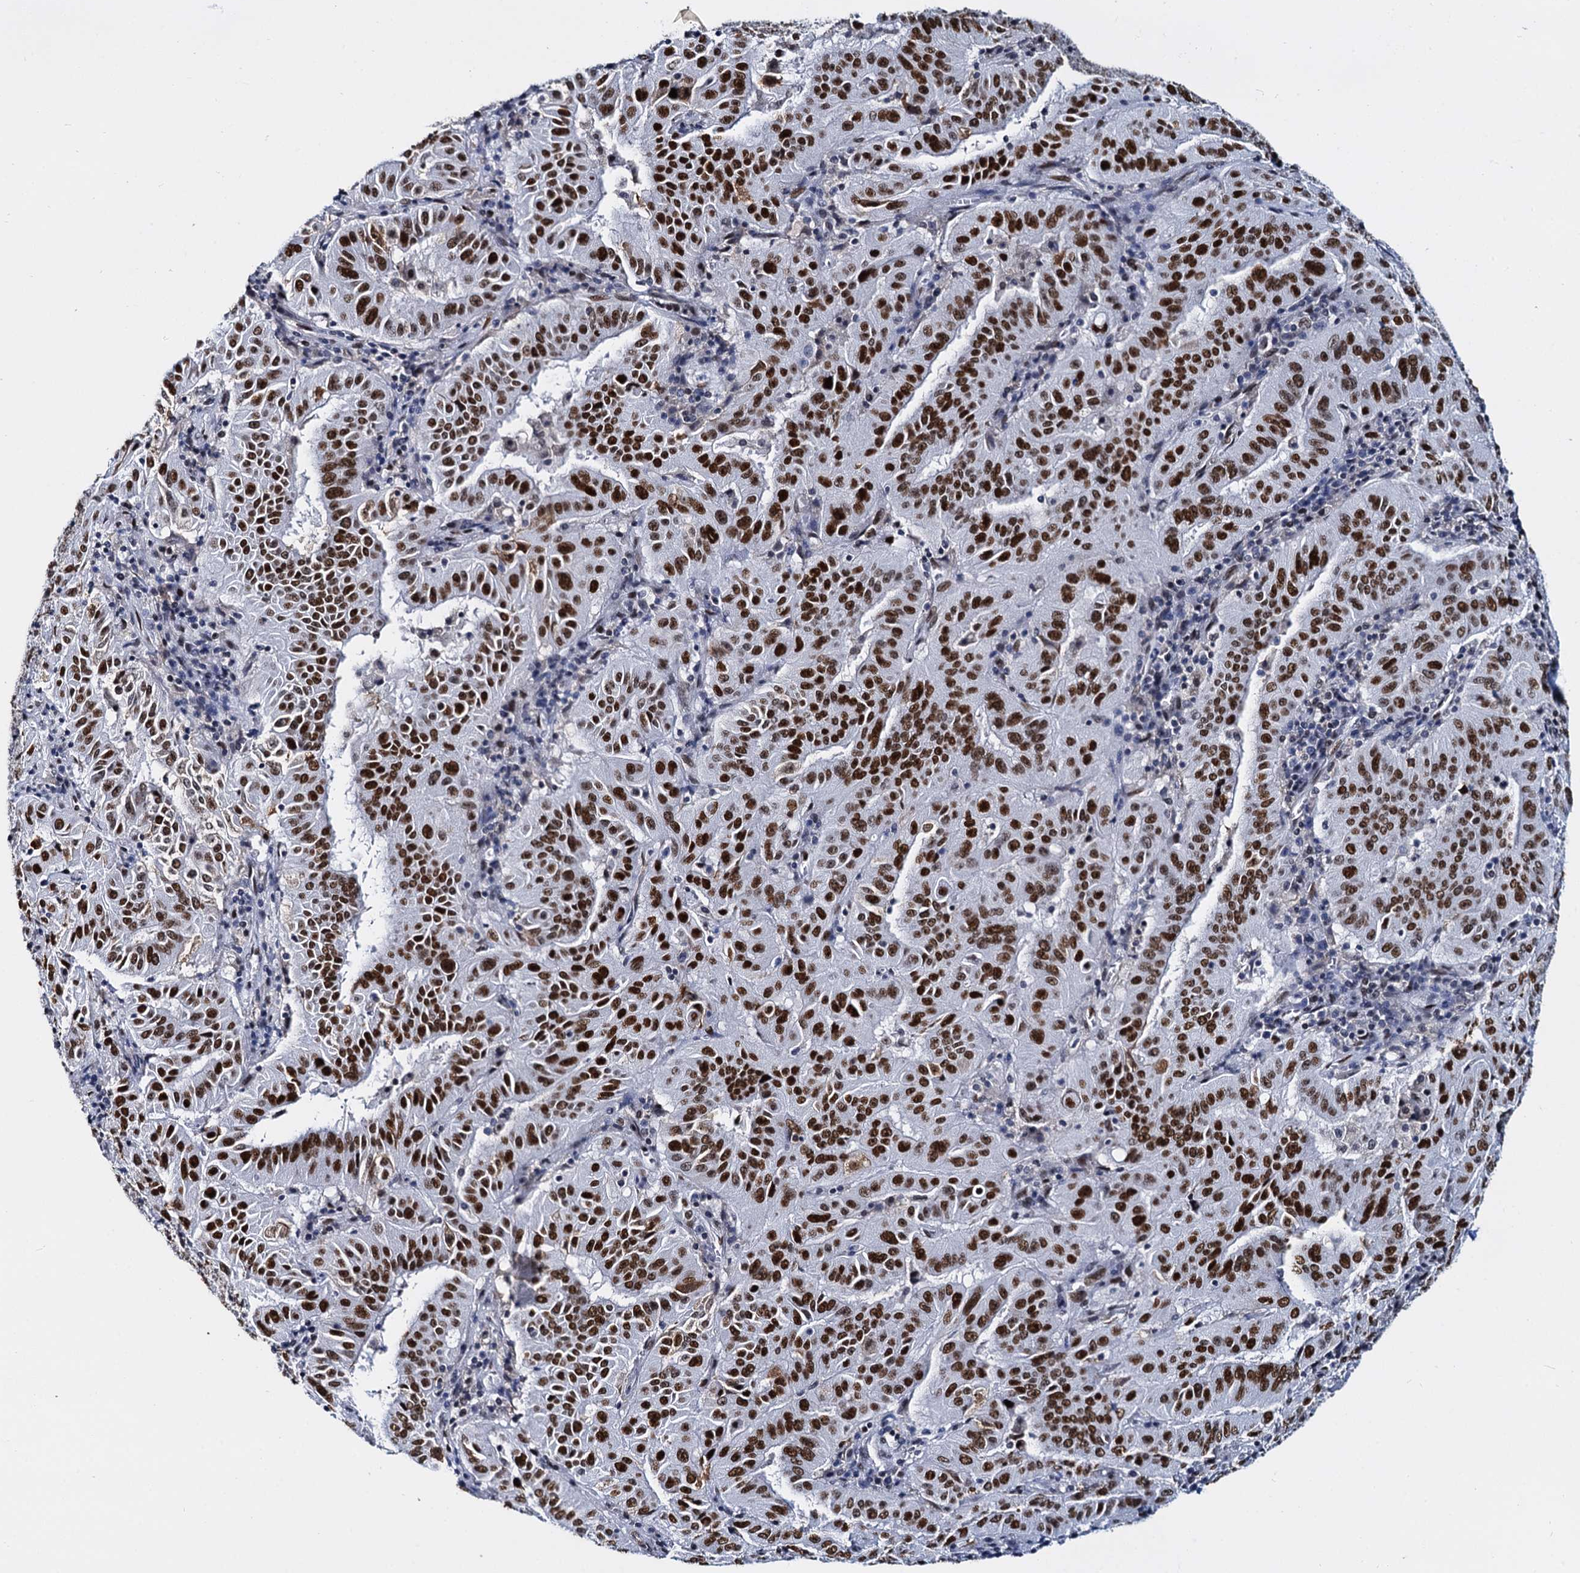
{"staining": {"intensity": "strong", "quantity": ">75%", "location": "nuclear"}, "tissue": "pancreatic cancer", "cell_type": "Tumor cells", "image_type": "cancer", "snomed": [{"axis": "morphology", "description": "Adenocarcinoma, NOS"}, {"axis": "topography", "description": "Pancreas"}], "caption": "Immunohistochemical staining of pancreatic adenocarcinoma displays strong nuclear protein expression in about >75% of tumor cells.", "gene": "CMAS", "patient": {"sex": "male", "age": 63}}